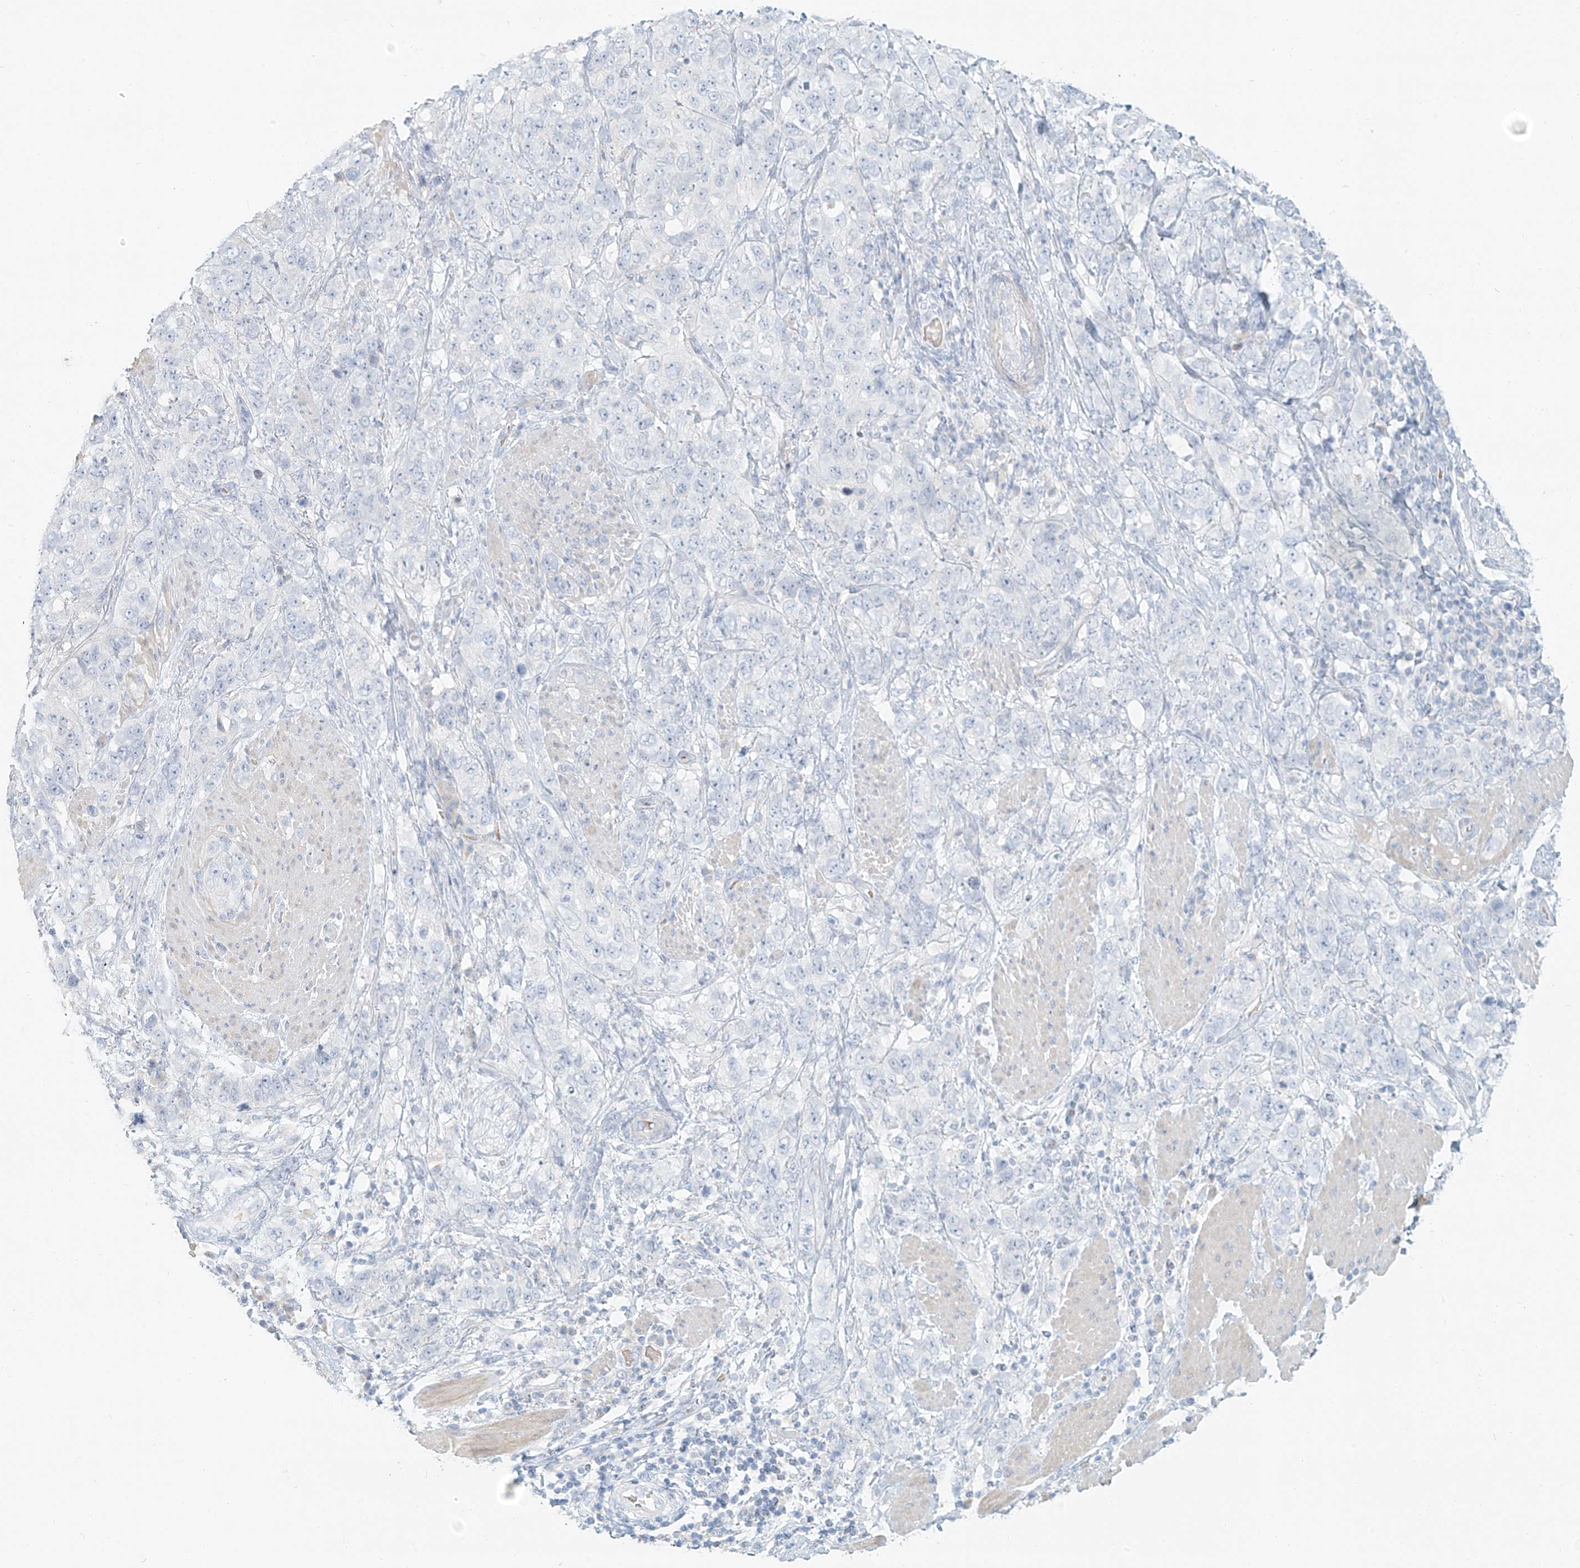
{"staining": {"intensity": "negative", "quantity": "none", "location": "none"}, "tissue": "stomach cancer", "cell_type": "Tumor cells", "image_type": "cancer", "snomed": [{"axis": "morphology", "description": "Adenocarcinoma, NOS"}, {"axis": "topography", "description": "Stomach"}], "caption": "Immunohistochemical staining of human stomach cancer demonstrates no significant positivity in tumor cells.", "gene": "PGC", "patient": {"sex": "male", "age": 48}}